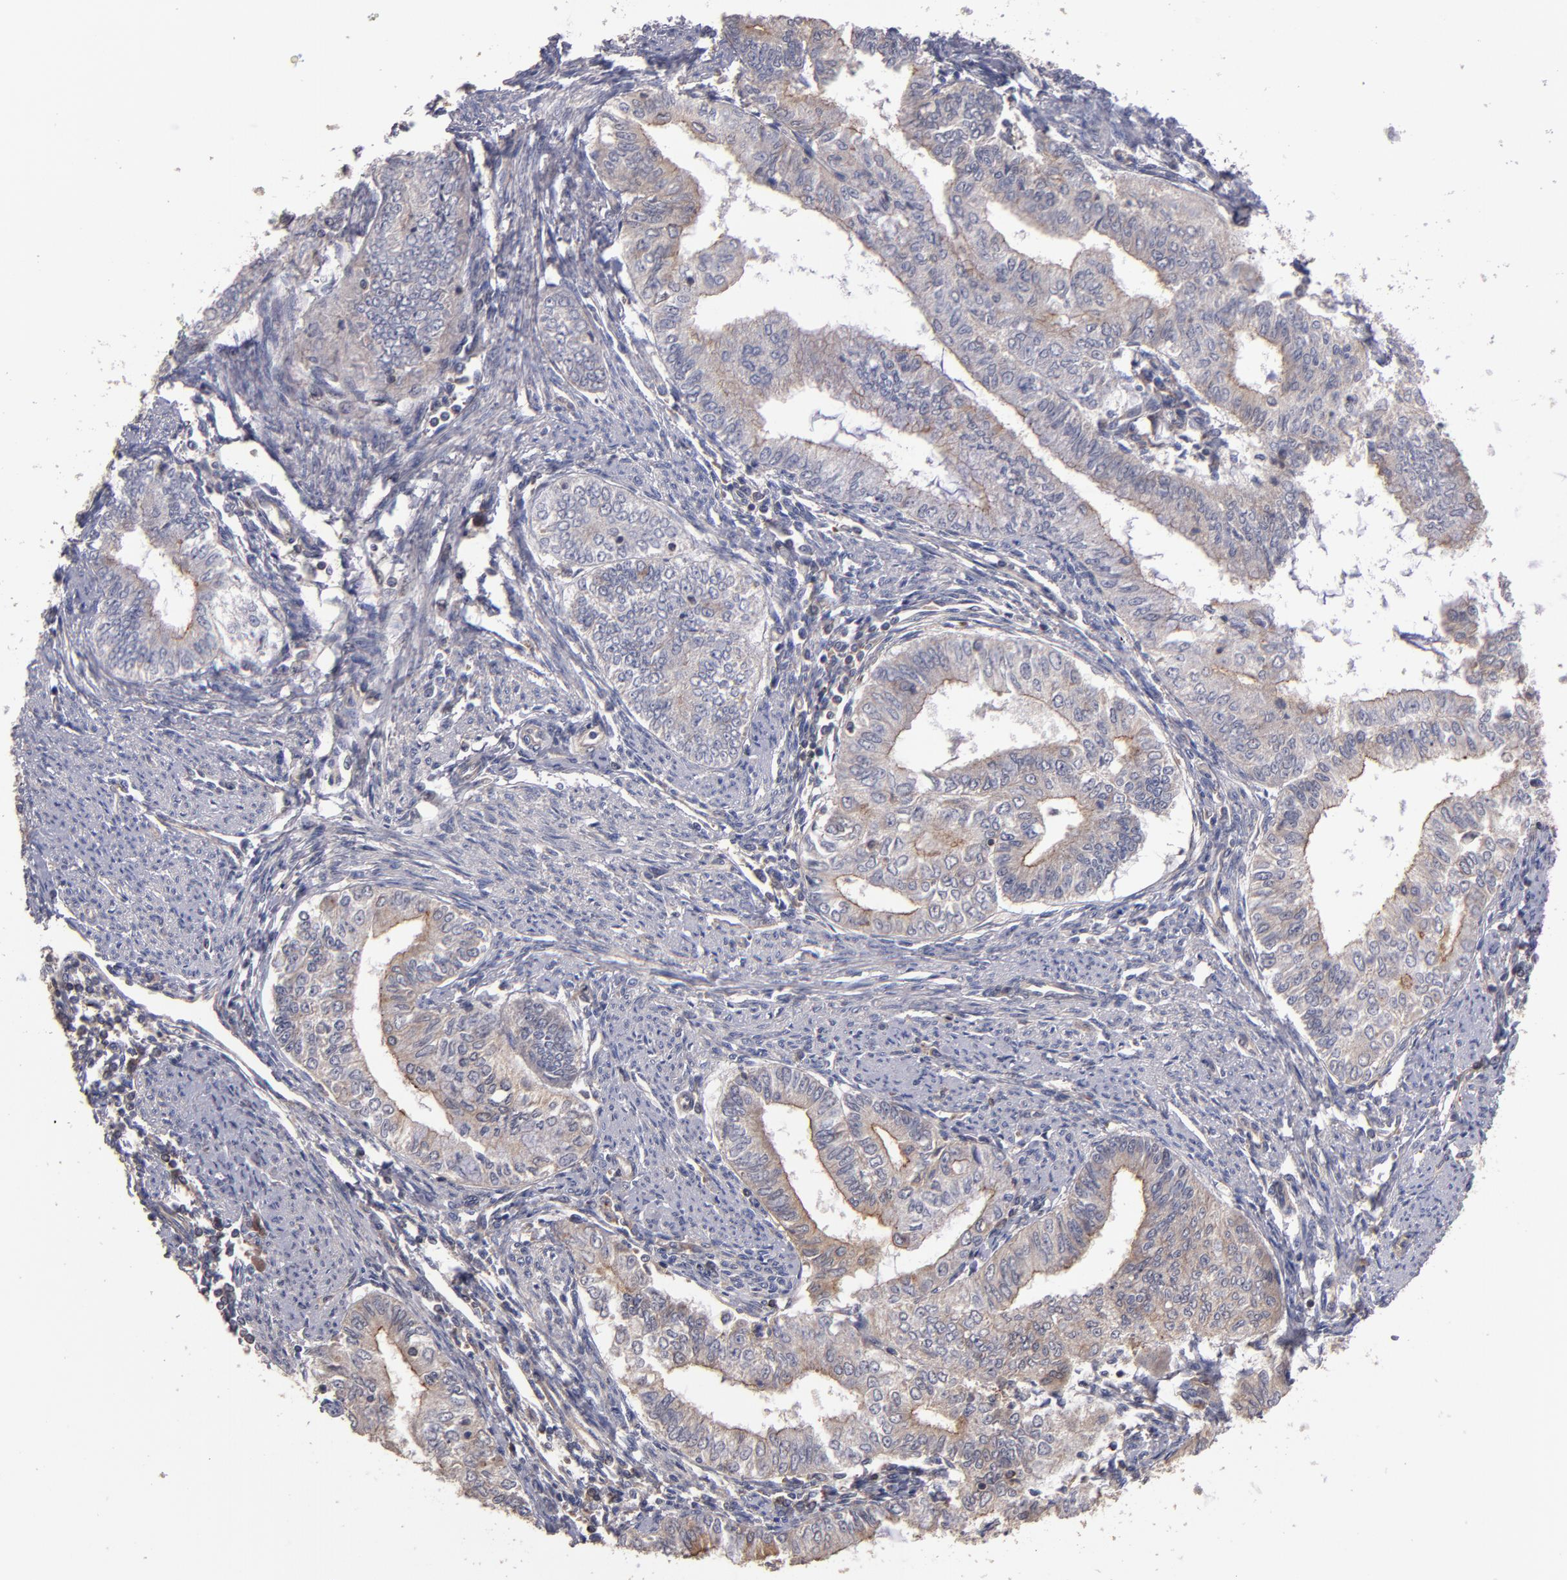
{"staining": {"intensity": "moderate", "quantity": ">75%", "location": "cytoplasmic/membranous"}, "tissue": "endometrial cancer", "cell_type": "Tumor cells", "image_type": "cancer", "snomed": [{"axis": "morphology", "description": "Adenocarcinoma, NOS"}, {"axis": "topography", "description": "Endometrium"}], "caption": "Immunohistochemical staining of adenocarcinoma (endometrial) demonstrates medium levels of moderate cytoplasmic/membranous protein expression in approximately >75% of tumor cells.", "gene": "NF2", "patient": {"sex": "female", "age": 66}}